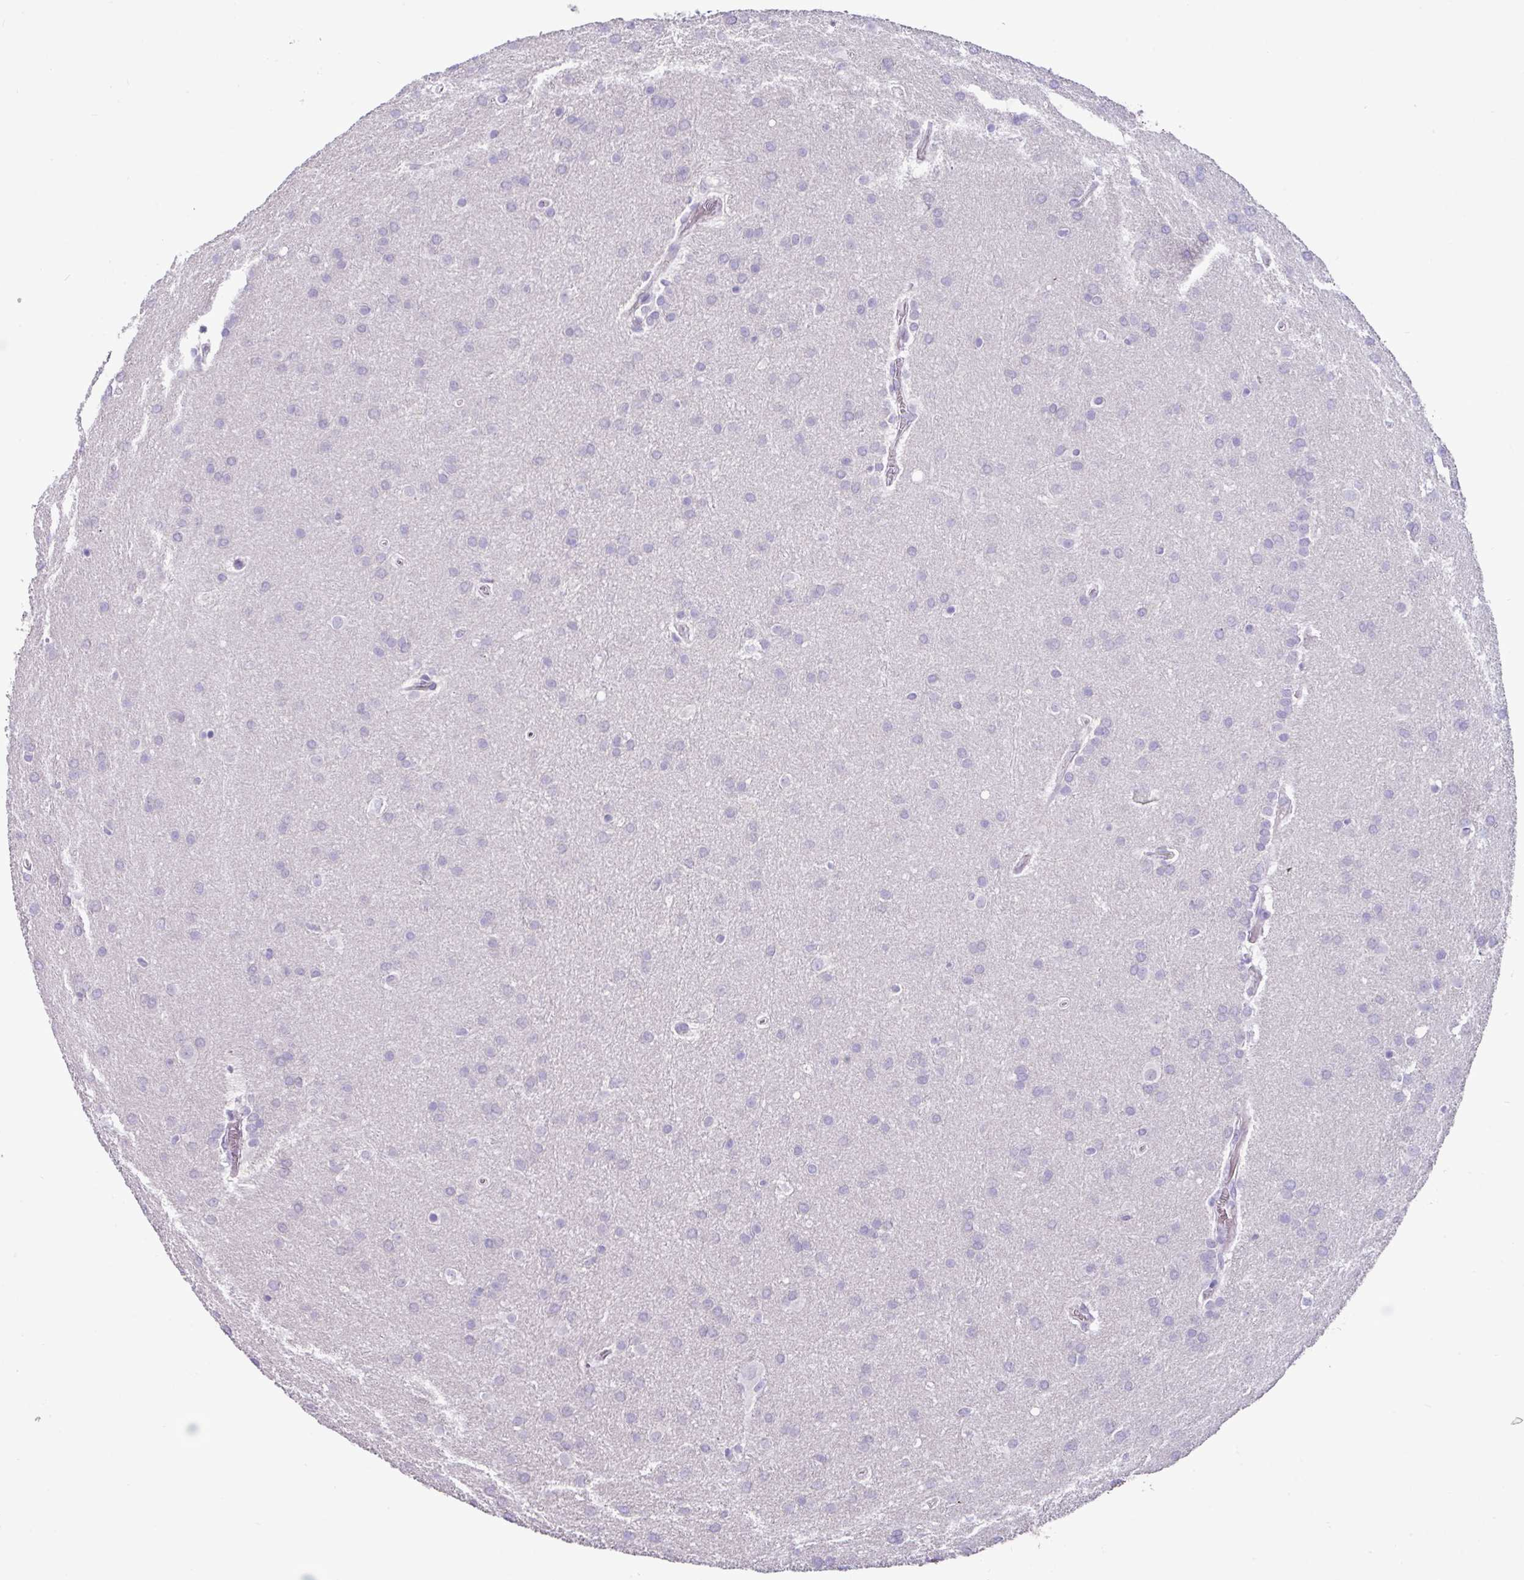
{"staining": {"intensity": "negative", "quantity": "none", "location": "none"}, "tissue": "glioma", "cell_type": "Tumor cells", "image_type": "cancer", "snomed": [{"axis": "morphology", "description": "Glioma, malignant, Low grade"}, {"axis": "topography", "description": "Brain"}], "caption": "Immunohistochemical staining of glioma reveals no significant positivity in tumor cells. (DAB immunohistochemistry with hematoxylin counter stain).", "gene": "EPCAM", "patient": {"sex": "female", "age": 32}}